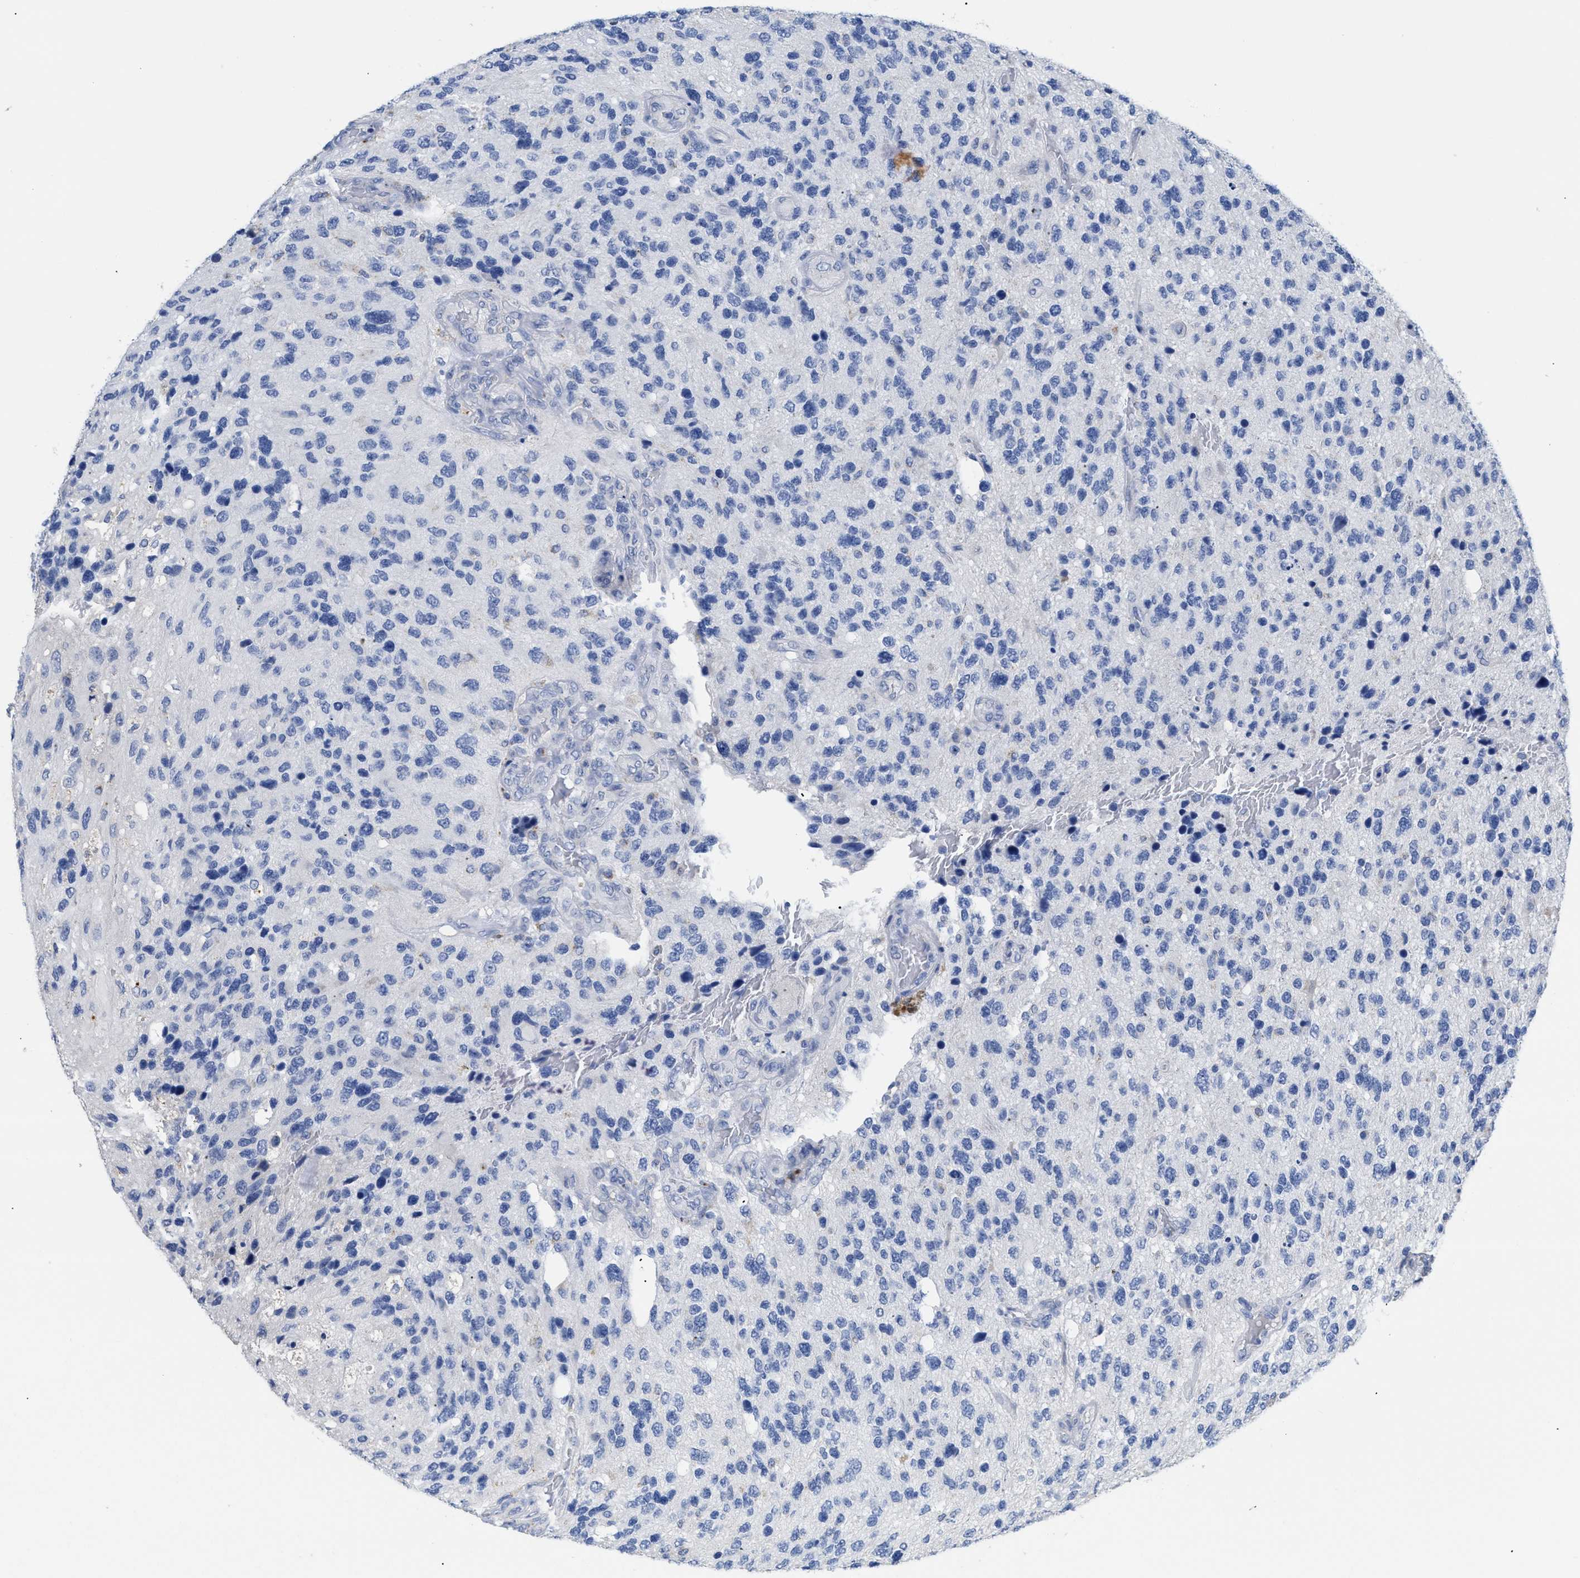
{"staining": {"intensity": "negative", "quantity": "none", "location": "none"}, "tissue": "glioma", "cell_type": "Tumor cells", "image_type": "cancer", "snomed": [{"axis": "morphology", "description": "Glioma, malignant, High grade"}, {"axis": "topography", "description": "Brain"}], "caption": "Human malignant glioma (high-grade) stained for a protein using IHC demonstrates no expression in tumor cells.", "gene": "APOBEC2", "patient": {"sex": "female", "age": 58}}